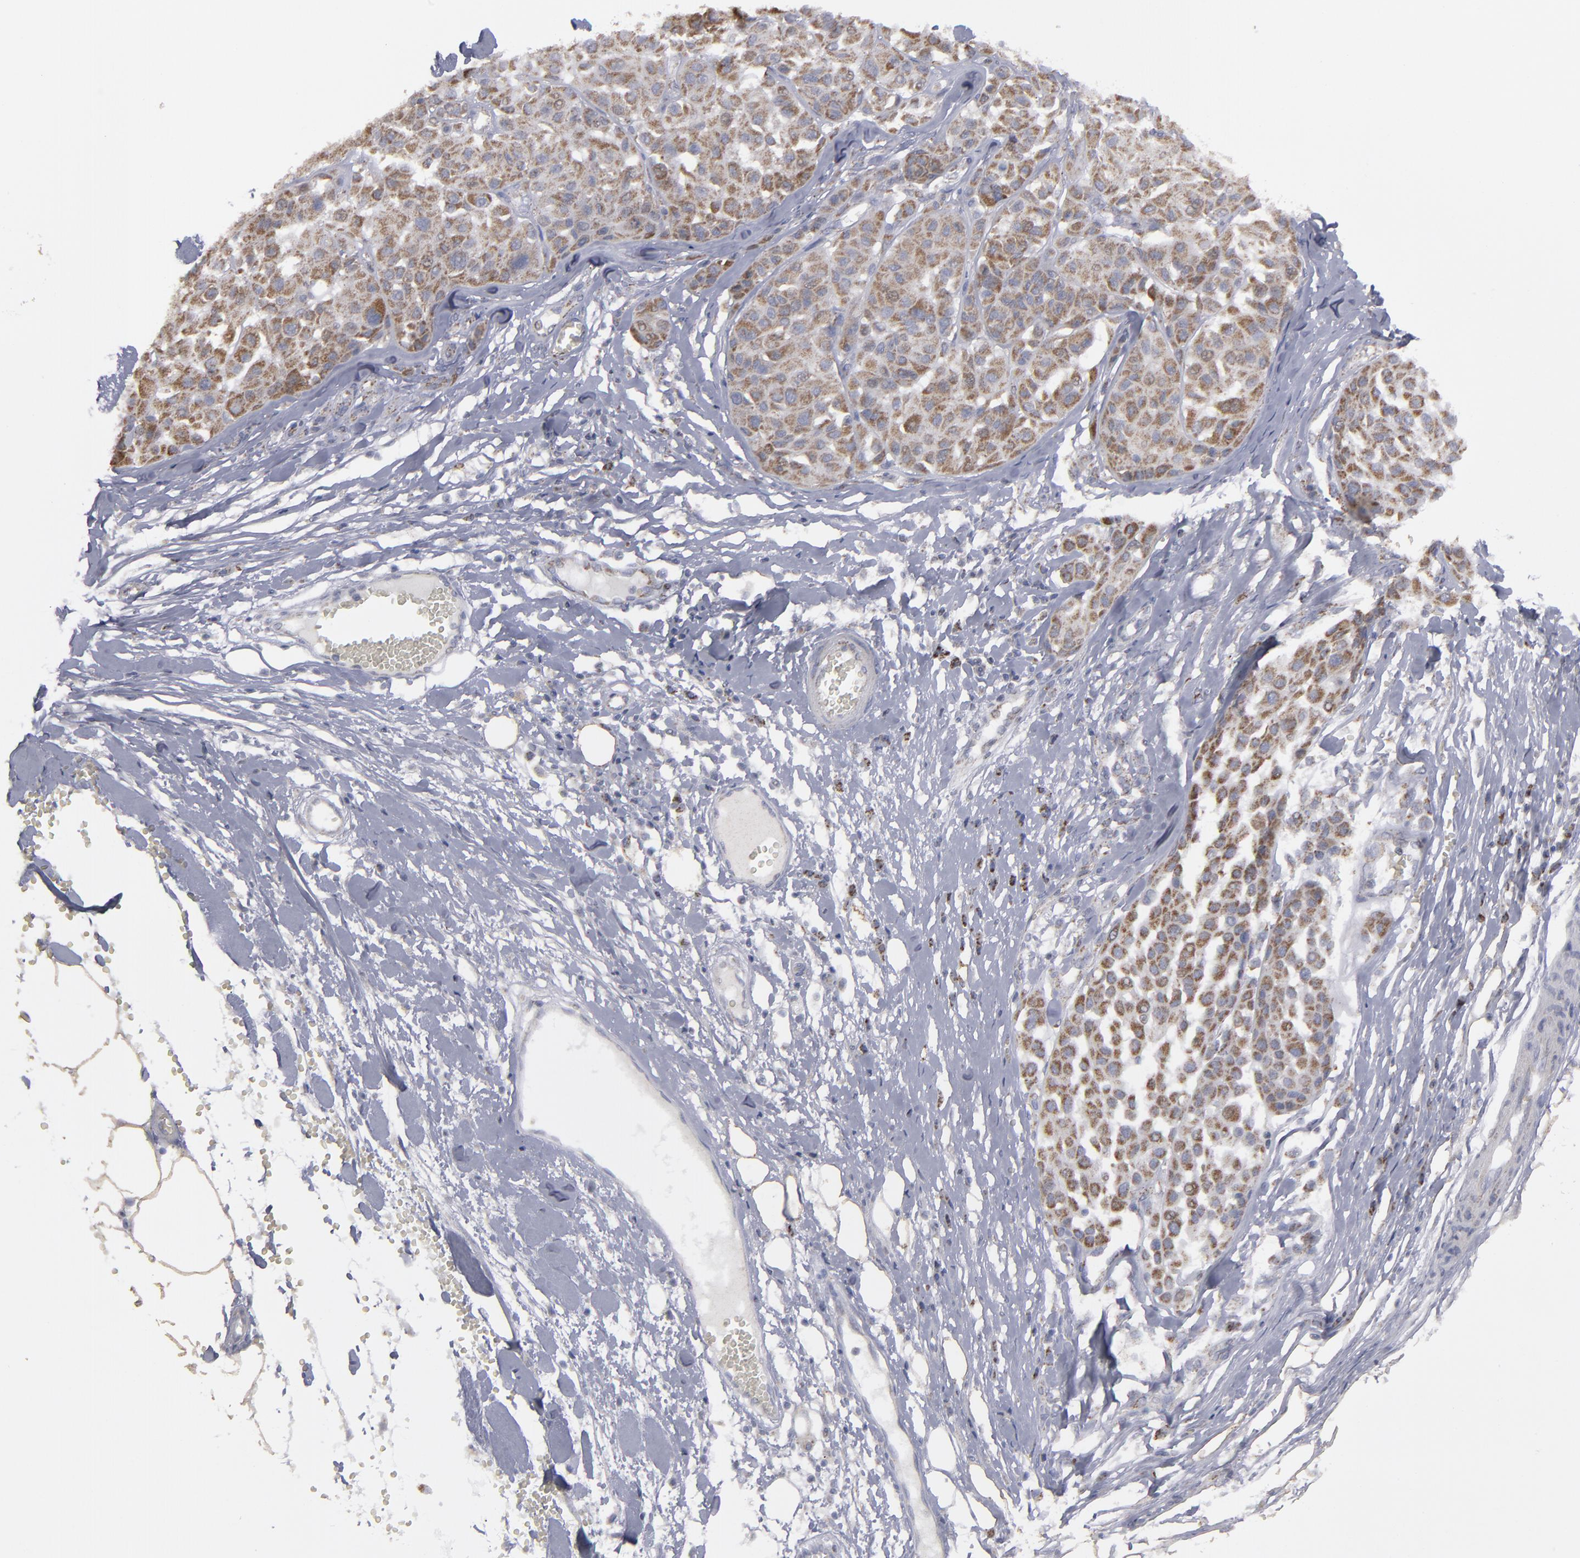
{"staining": {"intensity": "moderate", "quantity": ">75%", "location": "cytoplasmic/membranous"}, "tissue": "melanoma", "cell_type": "Tumor cells", "image_type": "cancer", "snomed": [{"axis": "morphology", "description": "Malignant melanoma, Metastatic site"}, {"axis": "topography", "description": "Soft tissue"}], "caption": "Immunohistochemistry (DAB (3,3'-diaminobenzidine)) staining of human melanoma reveals moderate cytoplasmic/membranous protein positivity in approximately >75% of tumor cells.", "gene": "MYOM2", "patient": {"sex": "male", "age": 41}}